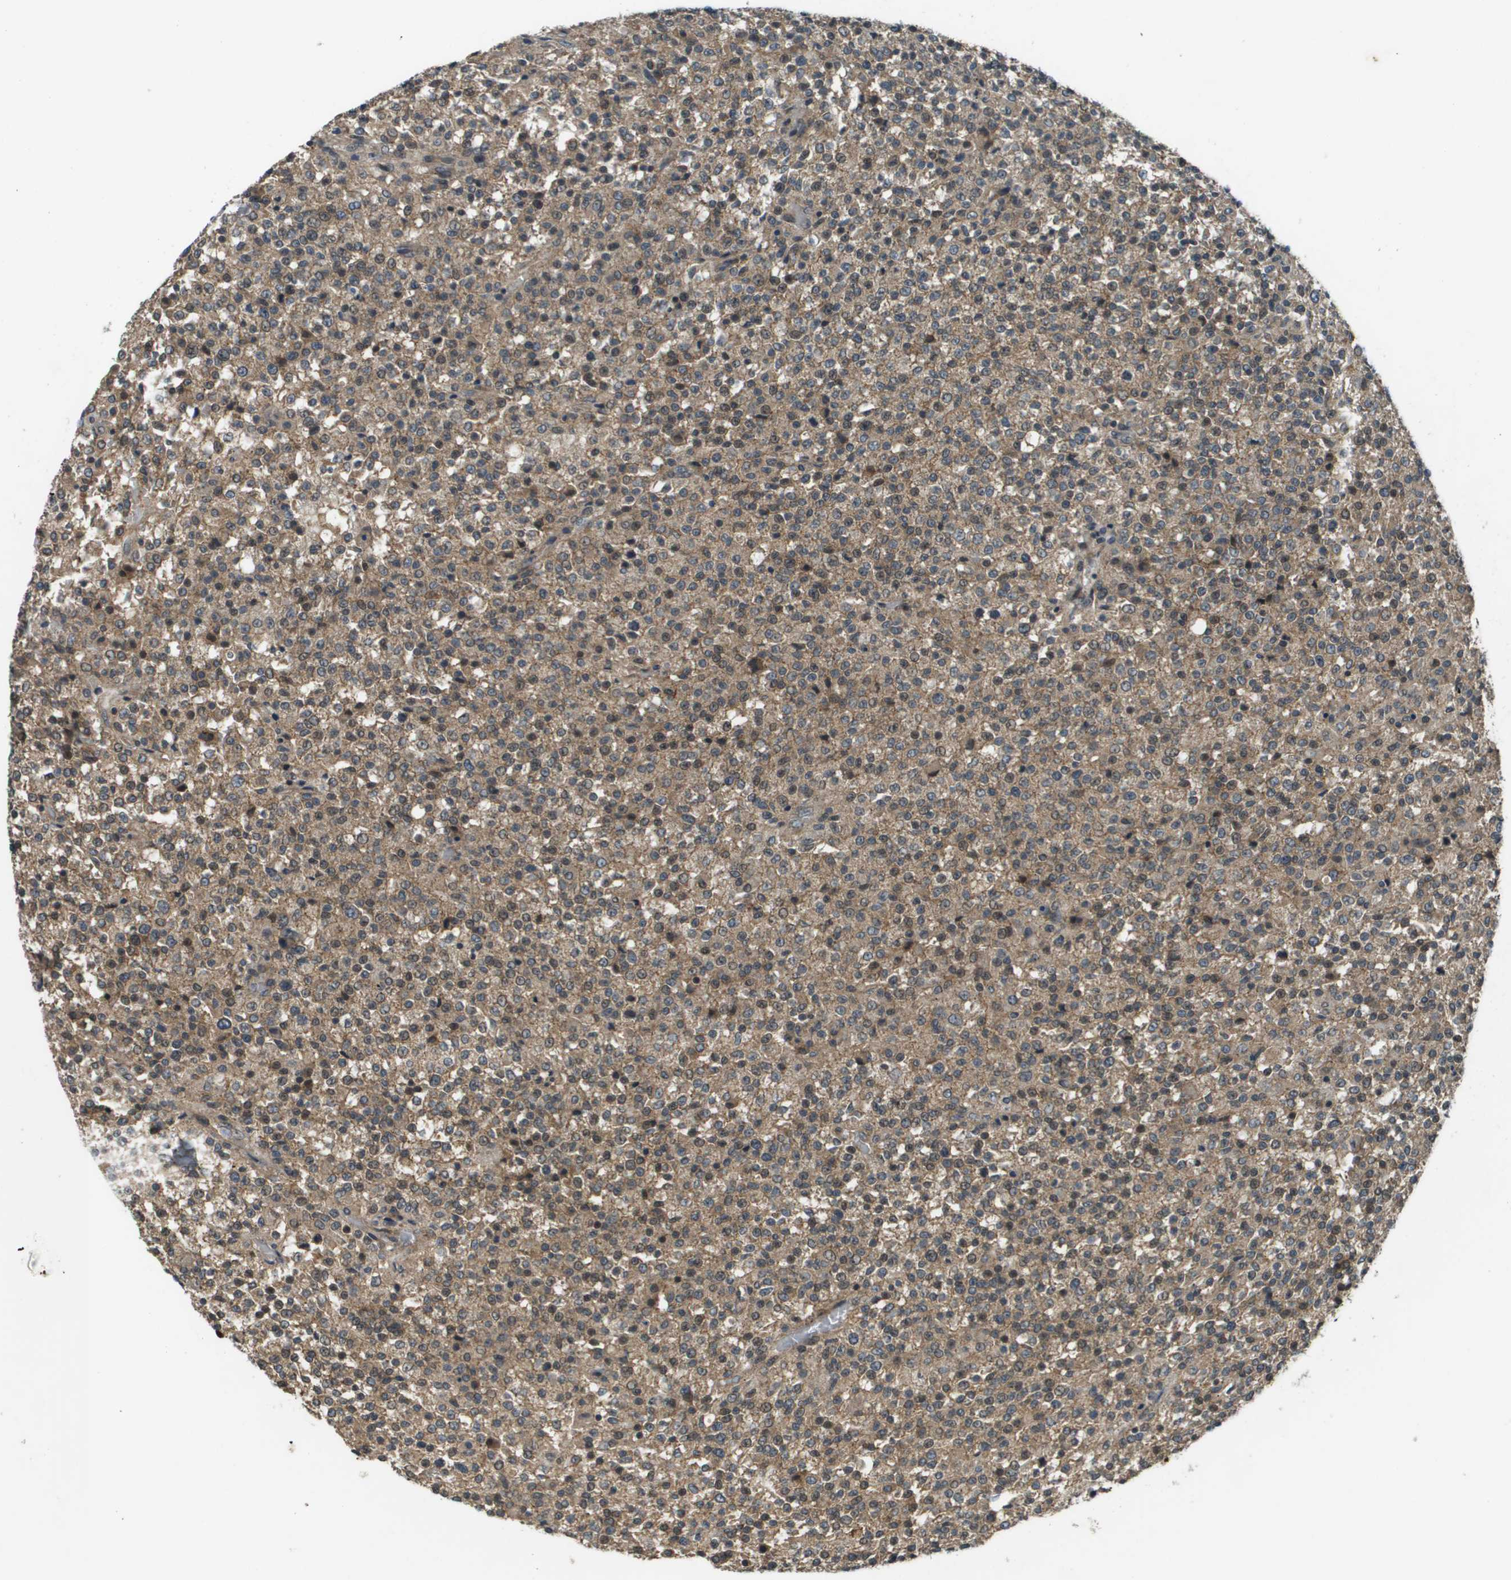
{"staining": {"intensity": "weak", "quantity": ">75%", "location": "cytoplasmic/membranous"}, "tissue": "testis cancer", "cell_type": "Tumor cells", "image_type": "cancer", "snomed": [{"axis": "morphology", "description": "Seminoma, NOS"}, {"axis": "topography", "description": "Testis"}], "caption": "Approximately >75% of tumor cells in testis seminoma demonstrate weak cytoplasmic/membranous protein expression as visualized by brown immunohistochemical staining.", "gene": "CDKN2C", "patient": {"sex": "male", "age": 59}}